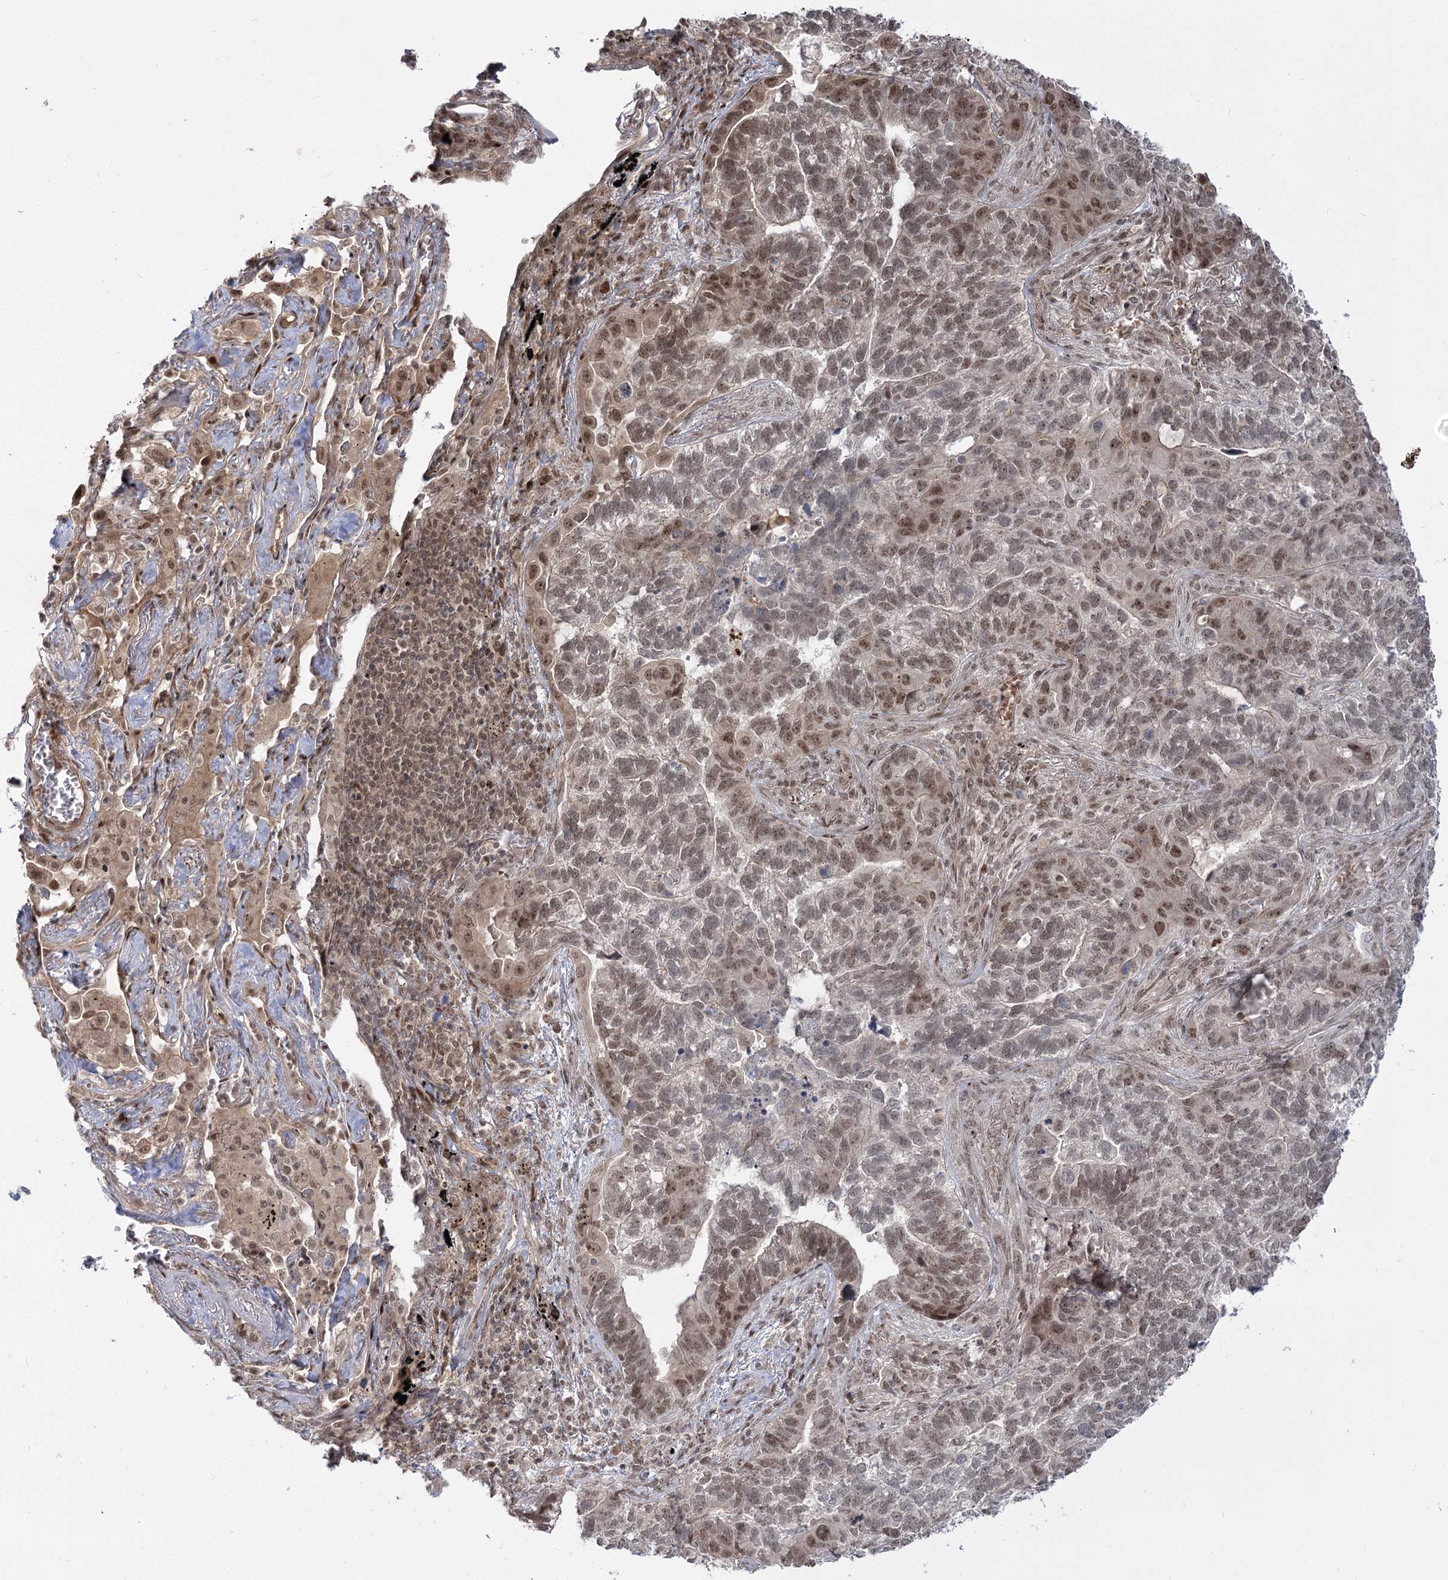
{"staining": {"intensity": "moderate", "quantity": ">75%", "location": "nuclear"}, "tissue": "lung cancer", "cell_type": "Tumor cells", "image_type": "cancer", "snomed": [{"axis": "morphology", "description": "Adenocarcinoma, NOS"}, {"axis": "topography", "description": "Lung"}], "caption": "IHC of lung adenocarcinoma displays medium levels of moderate nuclear expression in about >75% of tumor cells.", "gene": "HELQ", "patient": {"sex": "male", "age": 67}}